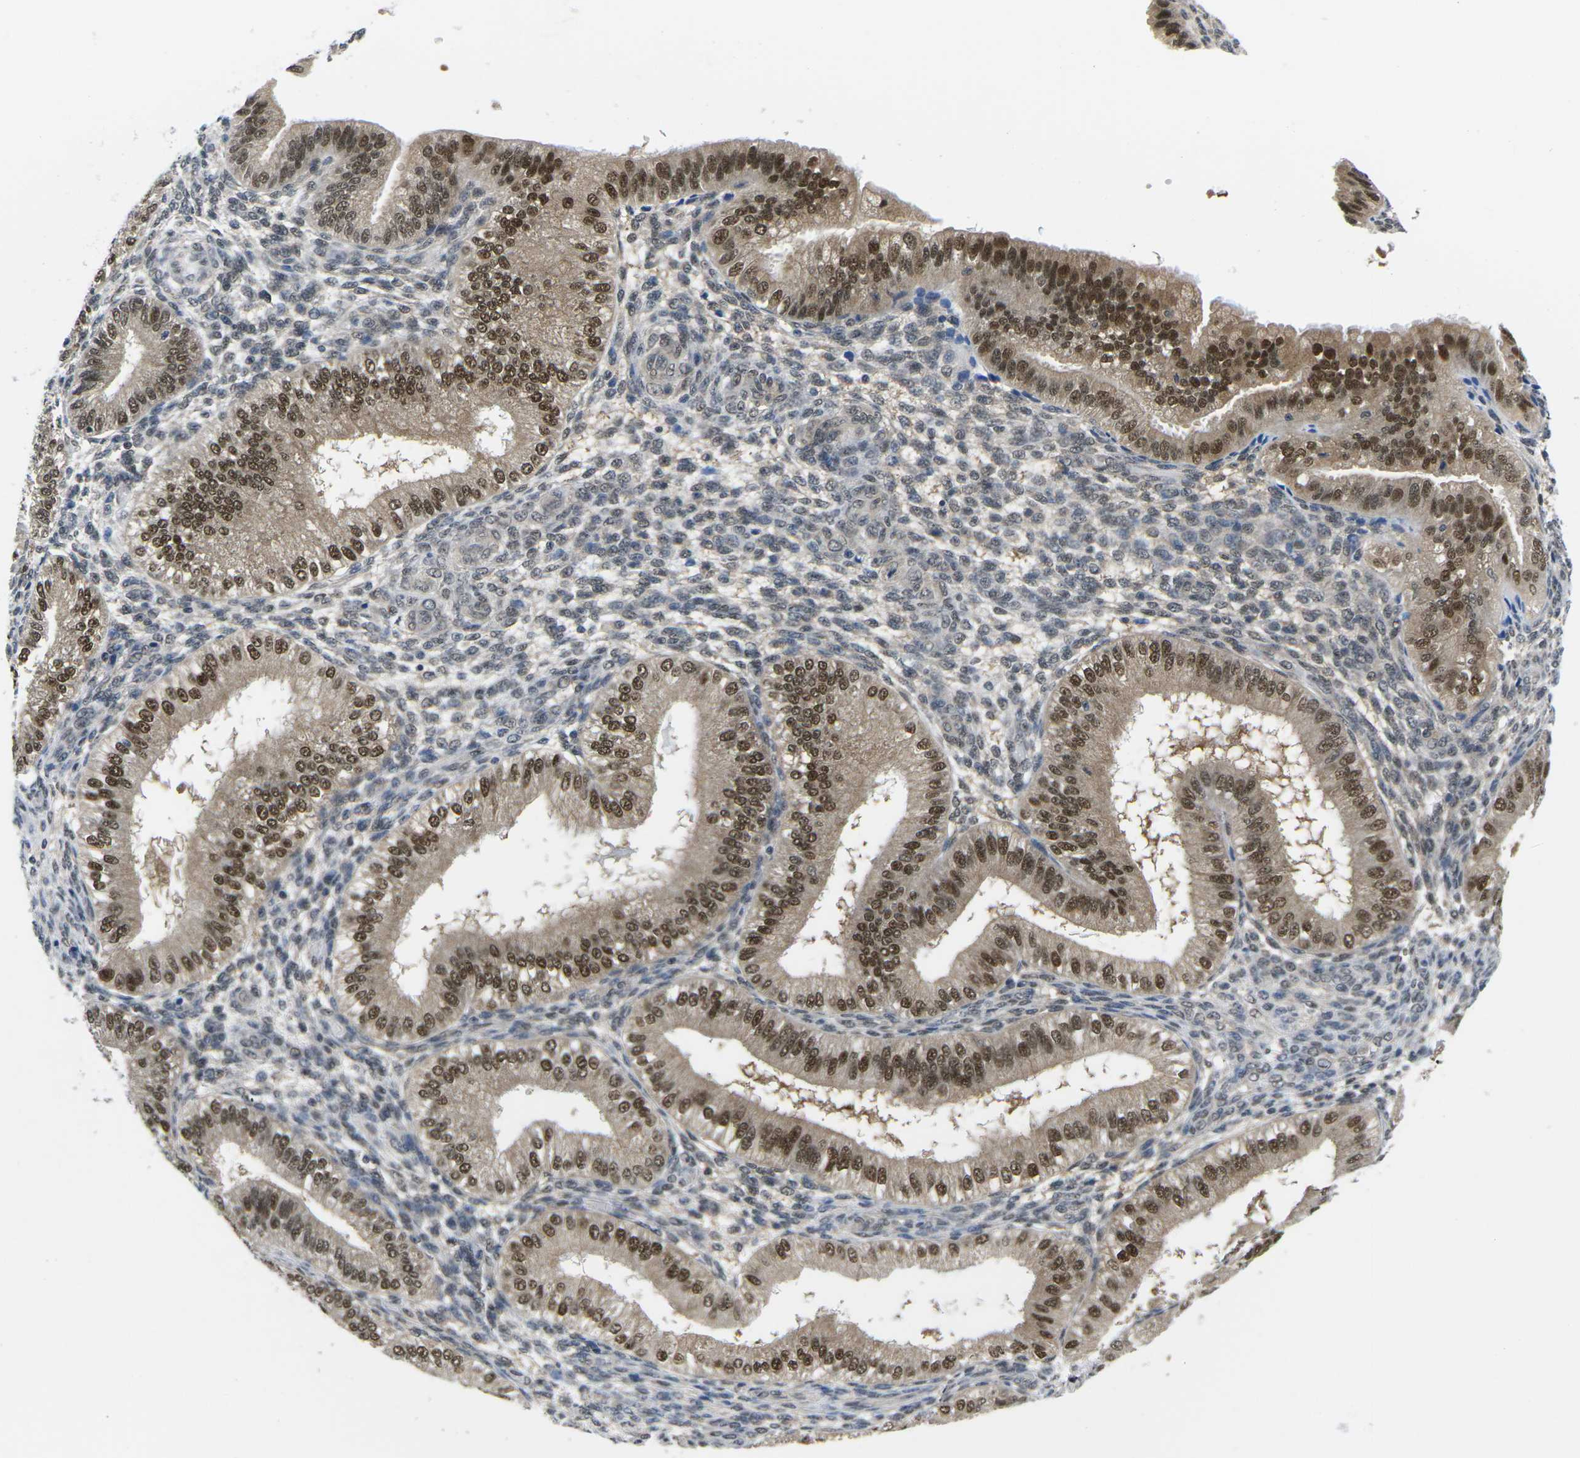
{"staining": {"intensity": "weak", "quantity": ">75%", "location": "nuclear"}, "tissue": "endometrium", "cell_type": "Cells in endometrial stroma", "image_type": "normal", "snomed": [{"axis": "morphology", "description": "Normal tissue, NOS"}, {"axis": "topography", "description": "Endometrium"}], "caption": "An immunohistochemistry (IHC) micrograph of unremarkable tissue is shown. Protein staining in brown highlights weak nuclear positivity in endometrium within cells in endometrial stroma.", "gene": "UBA7", "patient": {"sex": "female", "age": 39}}